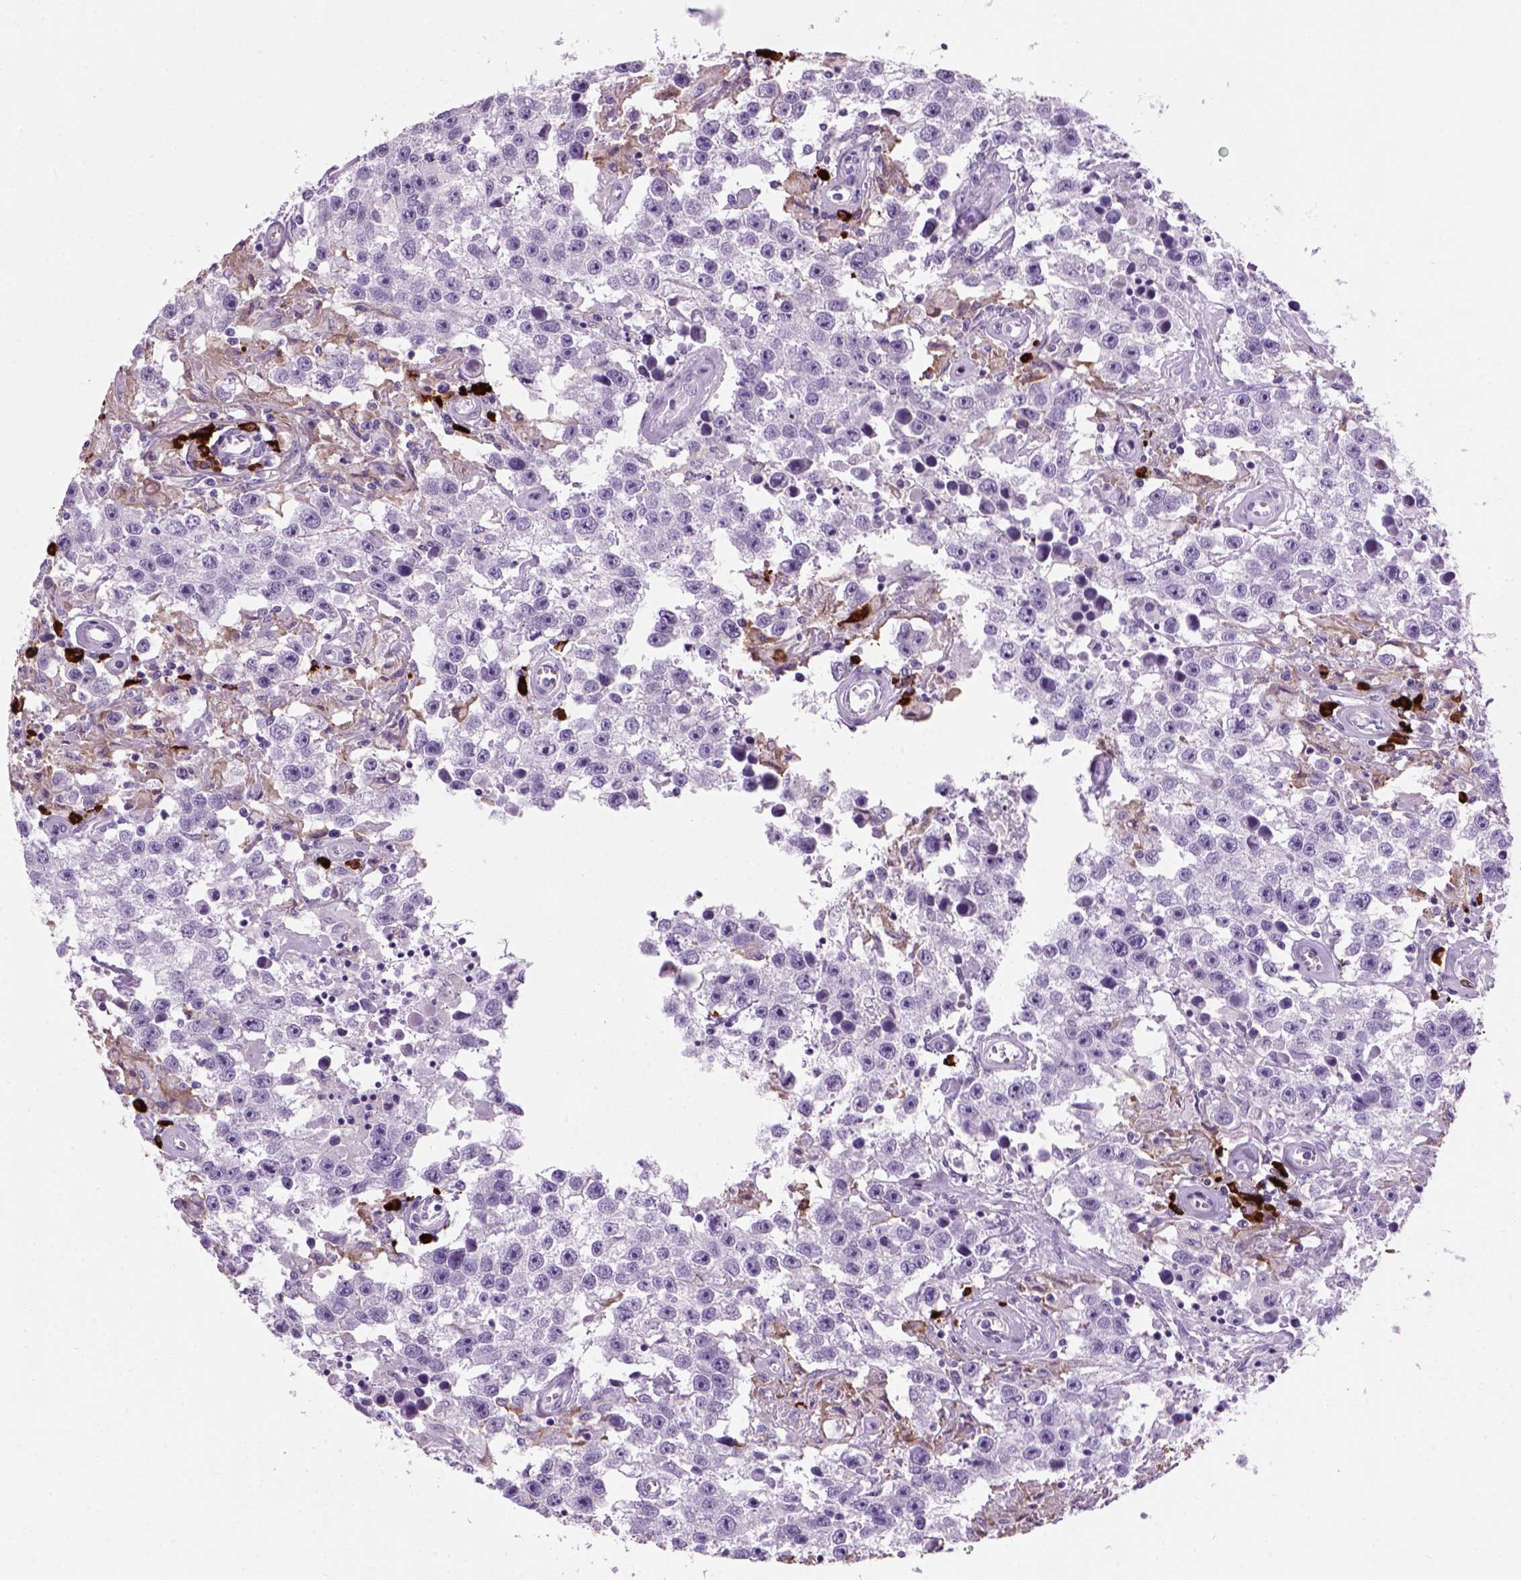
{"staining": {"intensity": "negative", "quantity": "none", "location": "none"}, "tissue": "testis cancer", "cell_type": "Tumor cells", "image_type": "cancer", "snomed": [{"axis": "morphology", "description": "Seminoma, NOS"}, {"axis": "topography", "description": "Testis"}], "caption": "Testis cancer (seminoma) was stained to show a protein in brown. There is no significant staining in tumor cells.", "gene": "MZB1", "patient": {"sex": "male", "age": 43}}